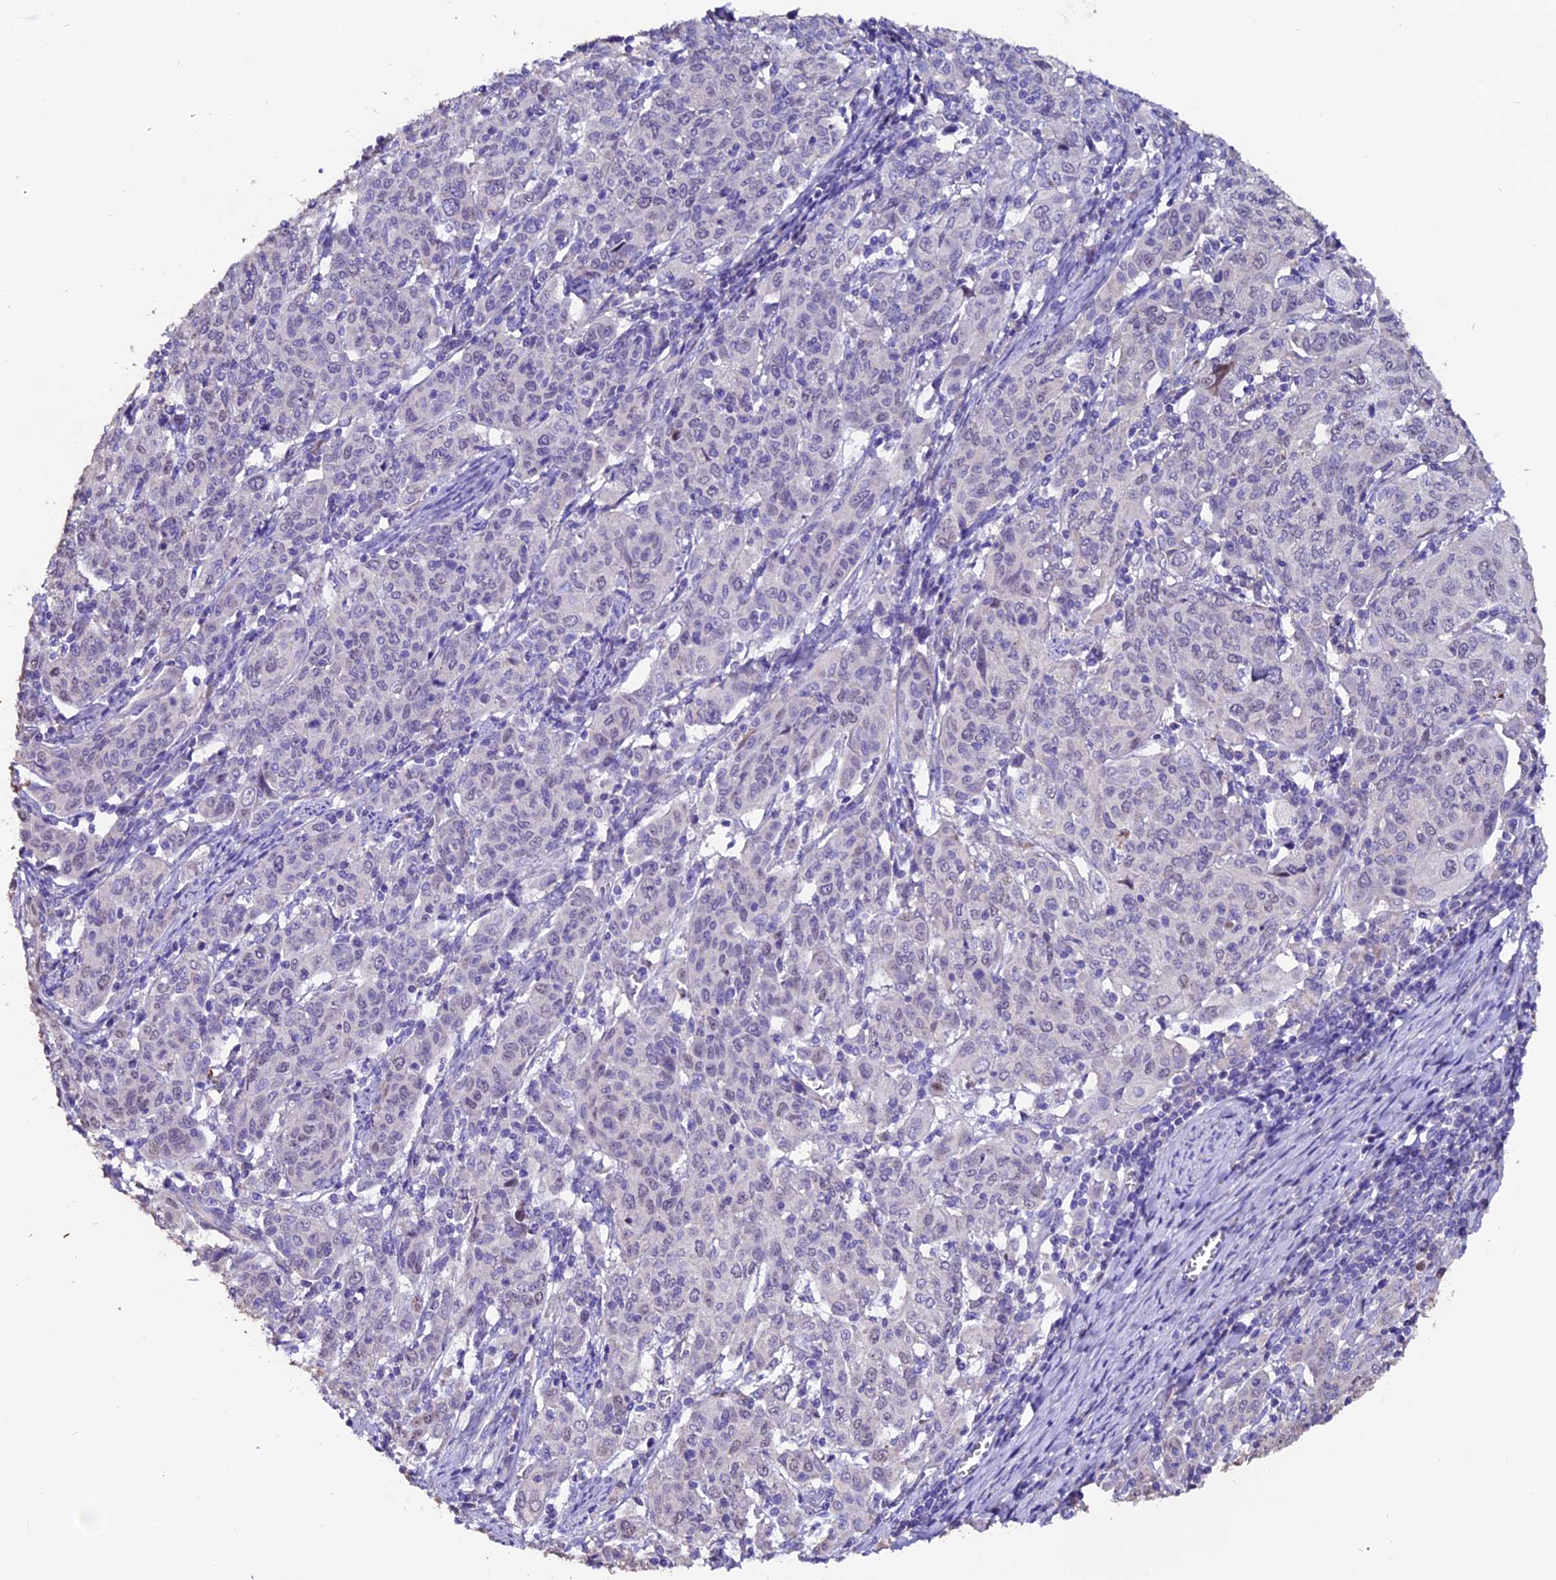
{"staining": {"intensity": "negative", "quantity": "none", "location": "none"}, "tissue": "cervical cancer", "cell_type": "Tumor cells", "image_type": "cancer", "snomed": [{"axis": "morphology", "description": "Squamous cell carcinoma, NOS"}, {"axis": "topography", "description": "Cervix"}], "caption": "Tumor cells show no significant protein staining in squamous cell carcinoma (cervical). (DAB immunohistochemistry with hematoxylin counter stain).", "gene": "FBXW9", "patient": {"sex": "female", "age": 67}}